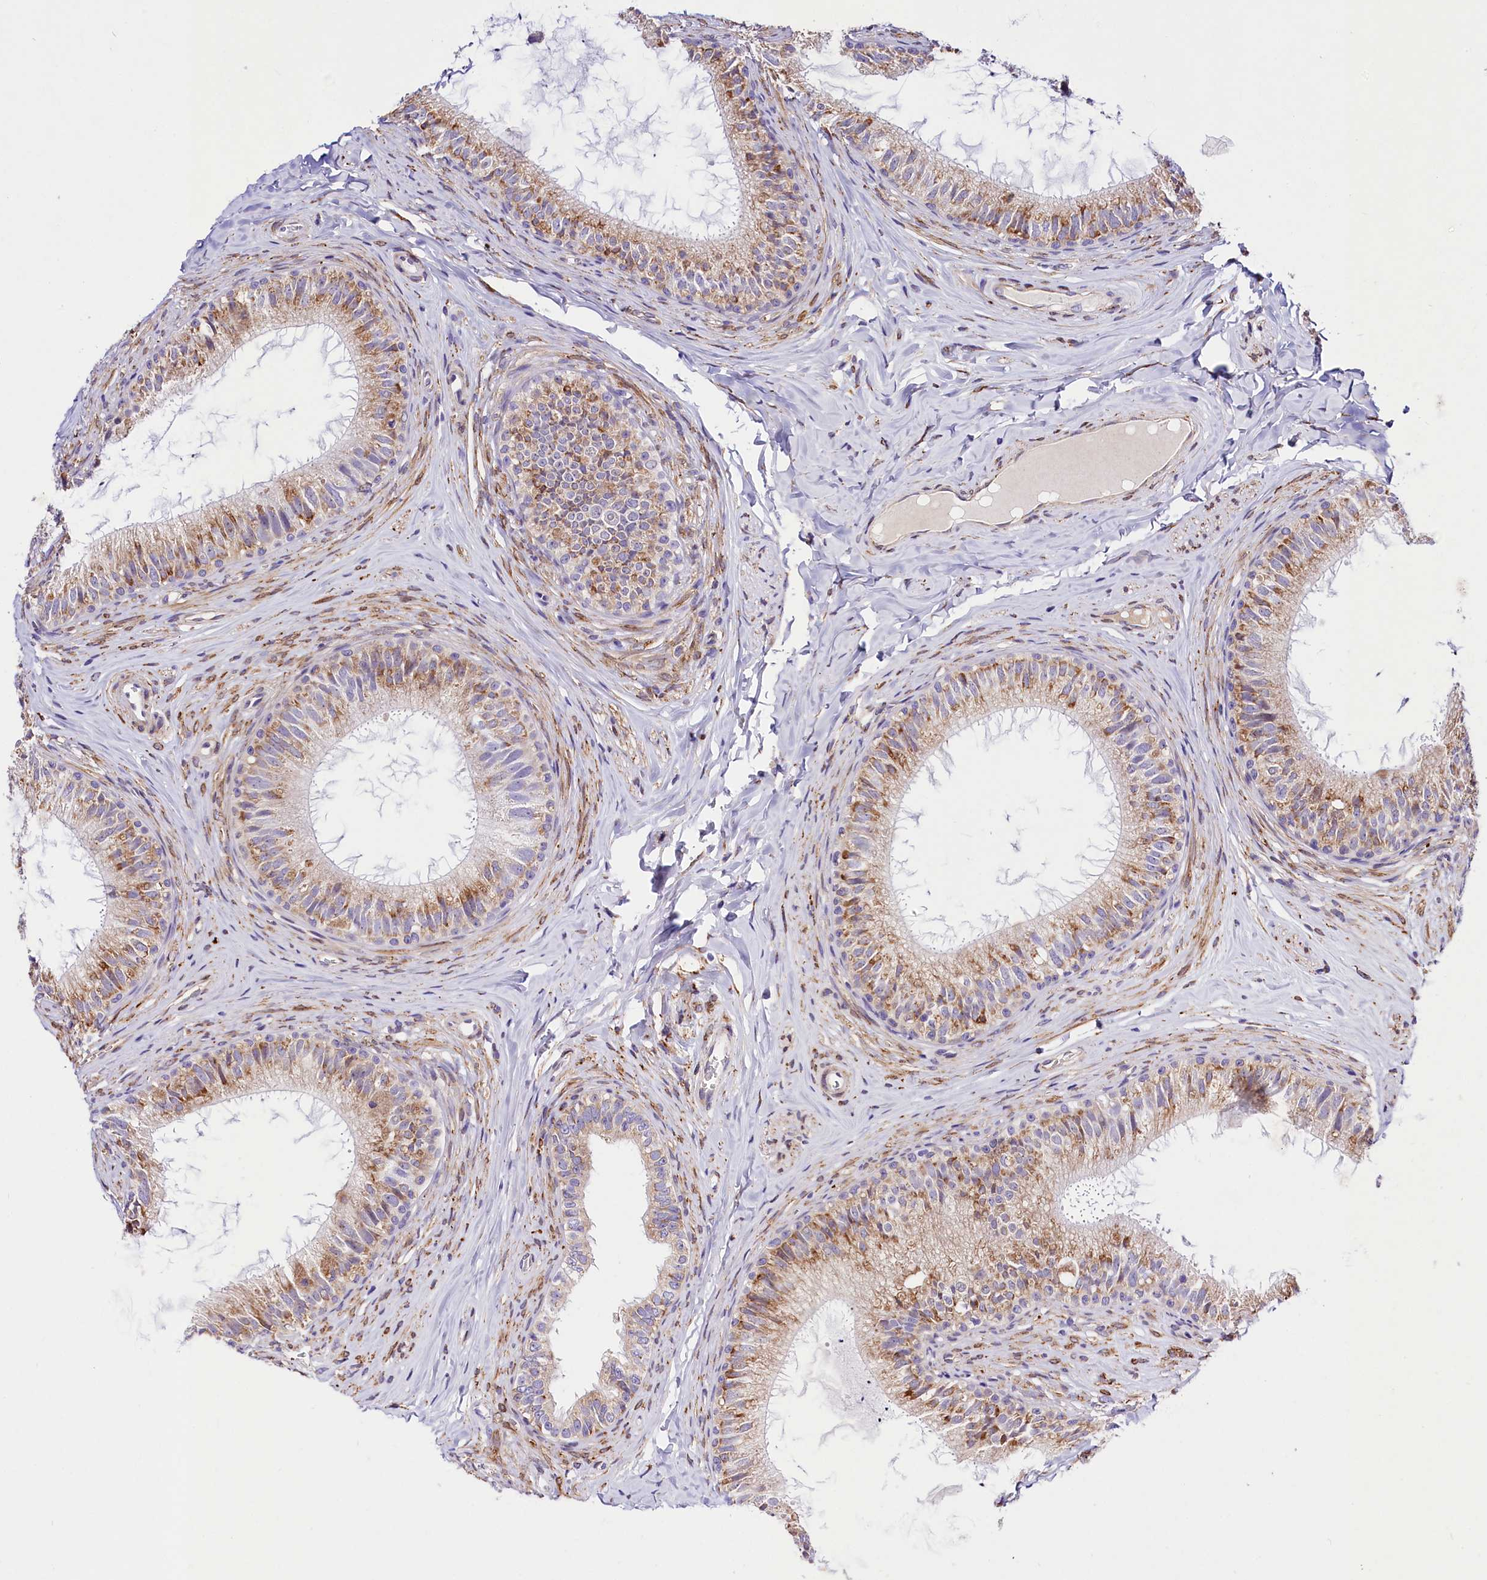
{"staining": {"intensity": "moderate", "quantity": "25%-75%", "location": "cytoplasmic/membranous"}, "tissue": "epididymis", "cell_type": "Glandular cells", "image_type": "normal", "snomed": [{"axis": "morphology", "description": "Normal tissue, NOS"}, {"axis": "topography", "description": "Epididymis"}], "caption": "Protein analysis of normal epididymis reveals moderate cytoplasmic/membranous positivity in about 25%-75% of glandular cells.", "gene": "ITGA1", "patient": {"sex": "male", "age": 34}}